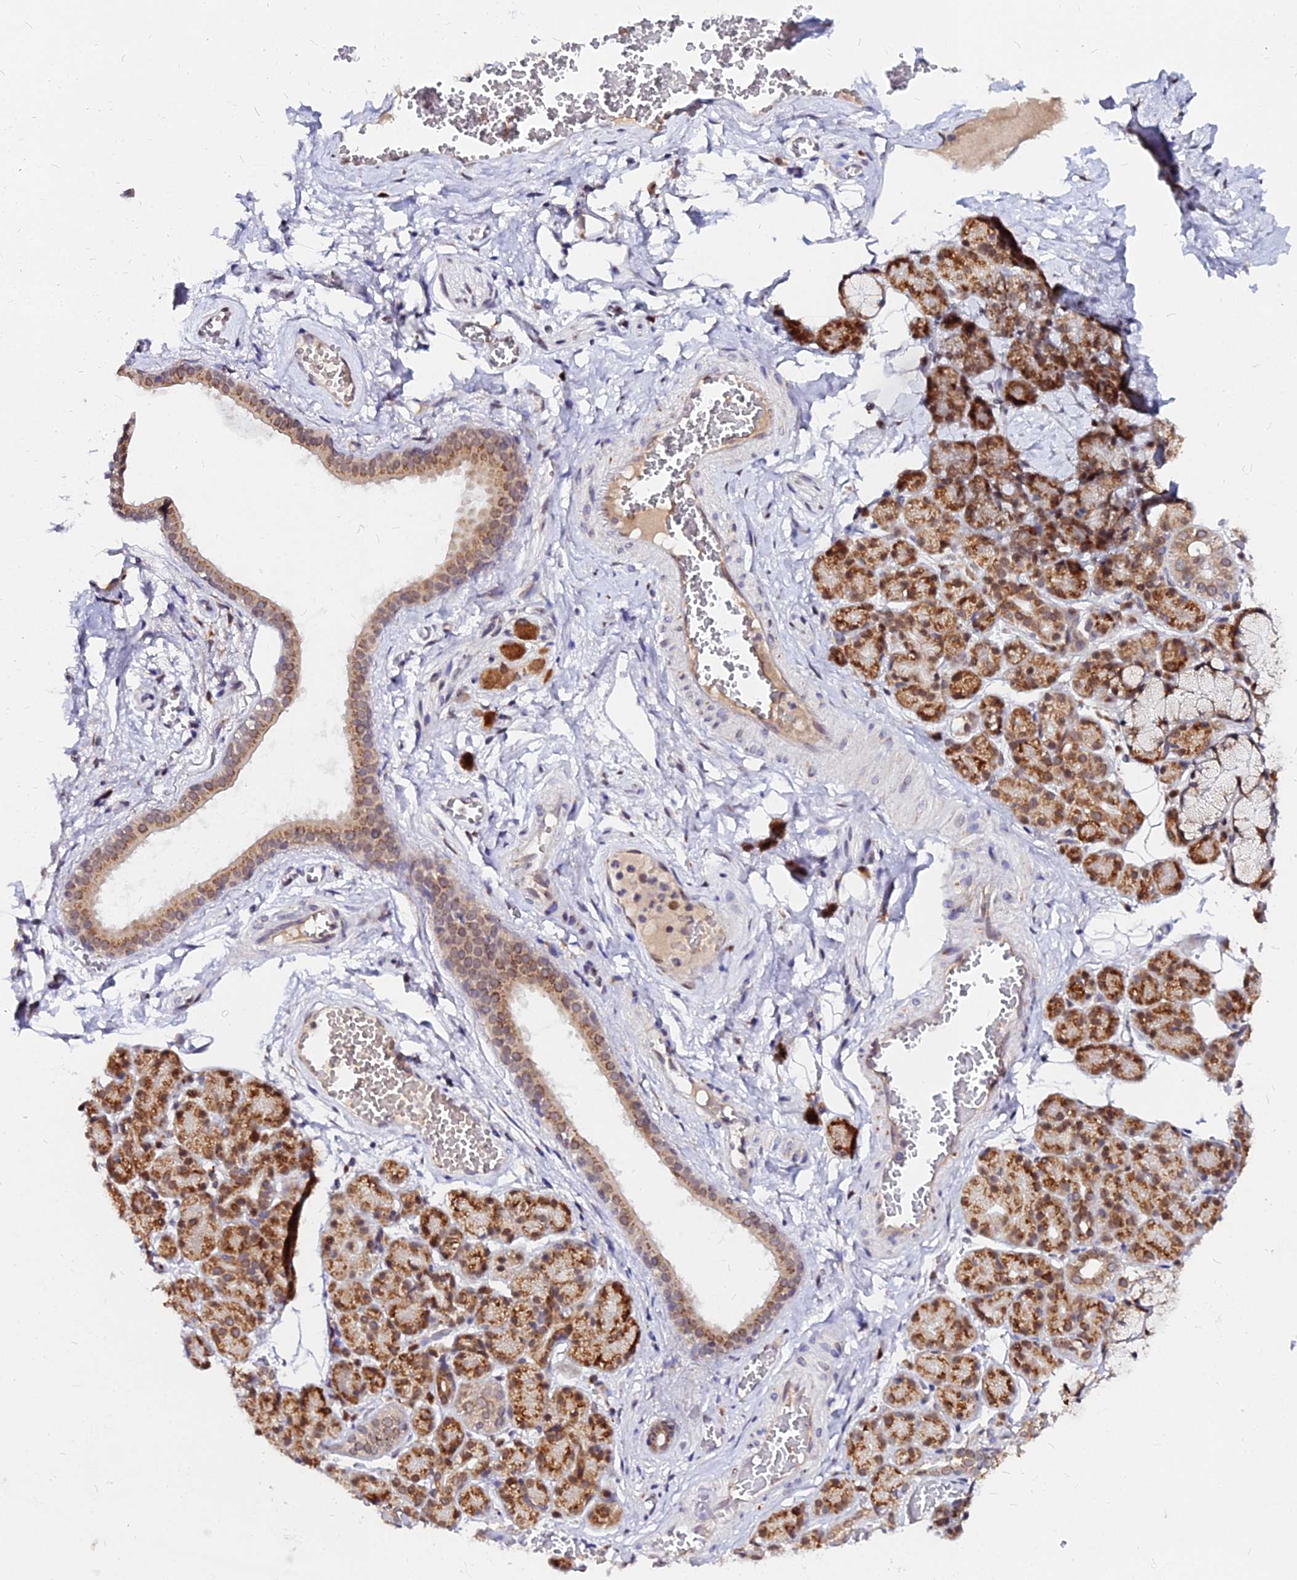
{"staining": {"intensity": "strong", "quantity": ">75%", "location": "cytoplasmic/membranous,nuclear"}, "tissue": "salivary gland", "cell_type": "Glandular cells", "image_type": "normal", "snomed": [{"axis": "morphology", "description": "Normal tissue, NOS"}, {"axis": "topography", "description": "Salivary gland"}], "caption": "Immunohistochemical staining of benign salivary gland displays >75% levels of strong cytoplasmic/membranous,nuclear protein positivity in approximately >75% of glandular cells. Immunohistochemistry (ihc) stains the protein in brown and the nuclei are stained blue.", "gene": "RNF121", "patient": {"sex": "male", "age": 63}}